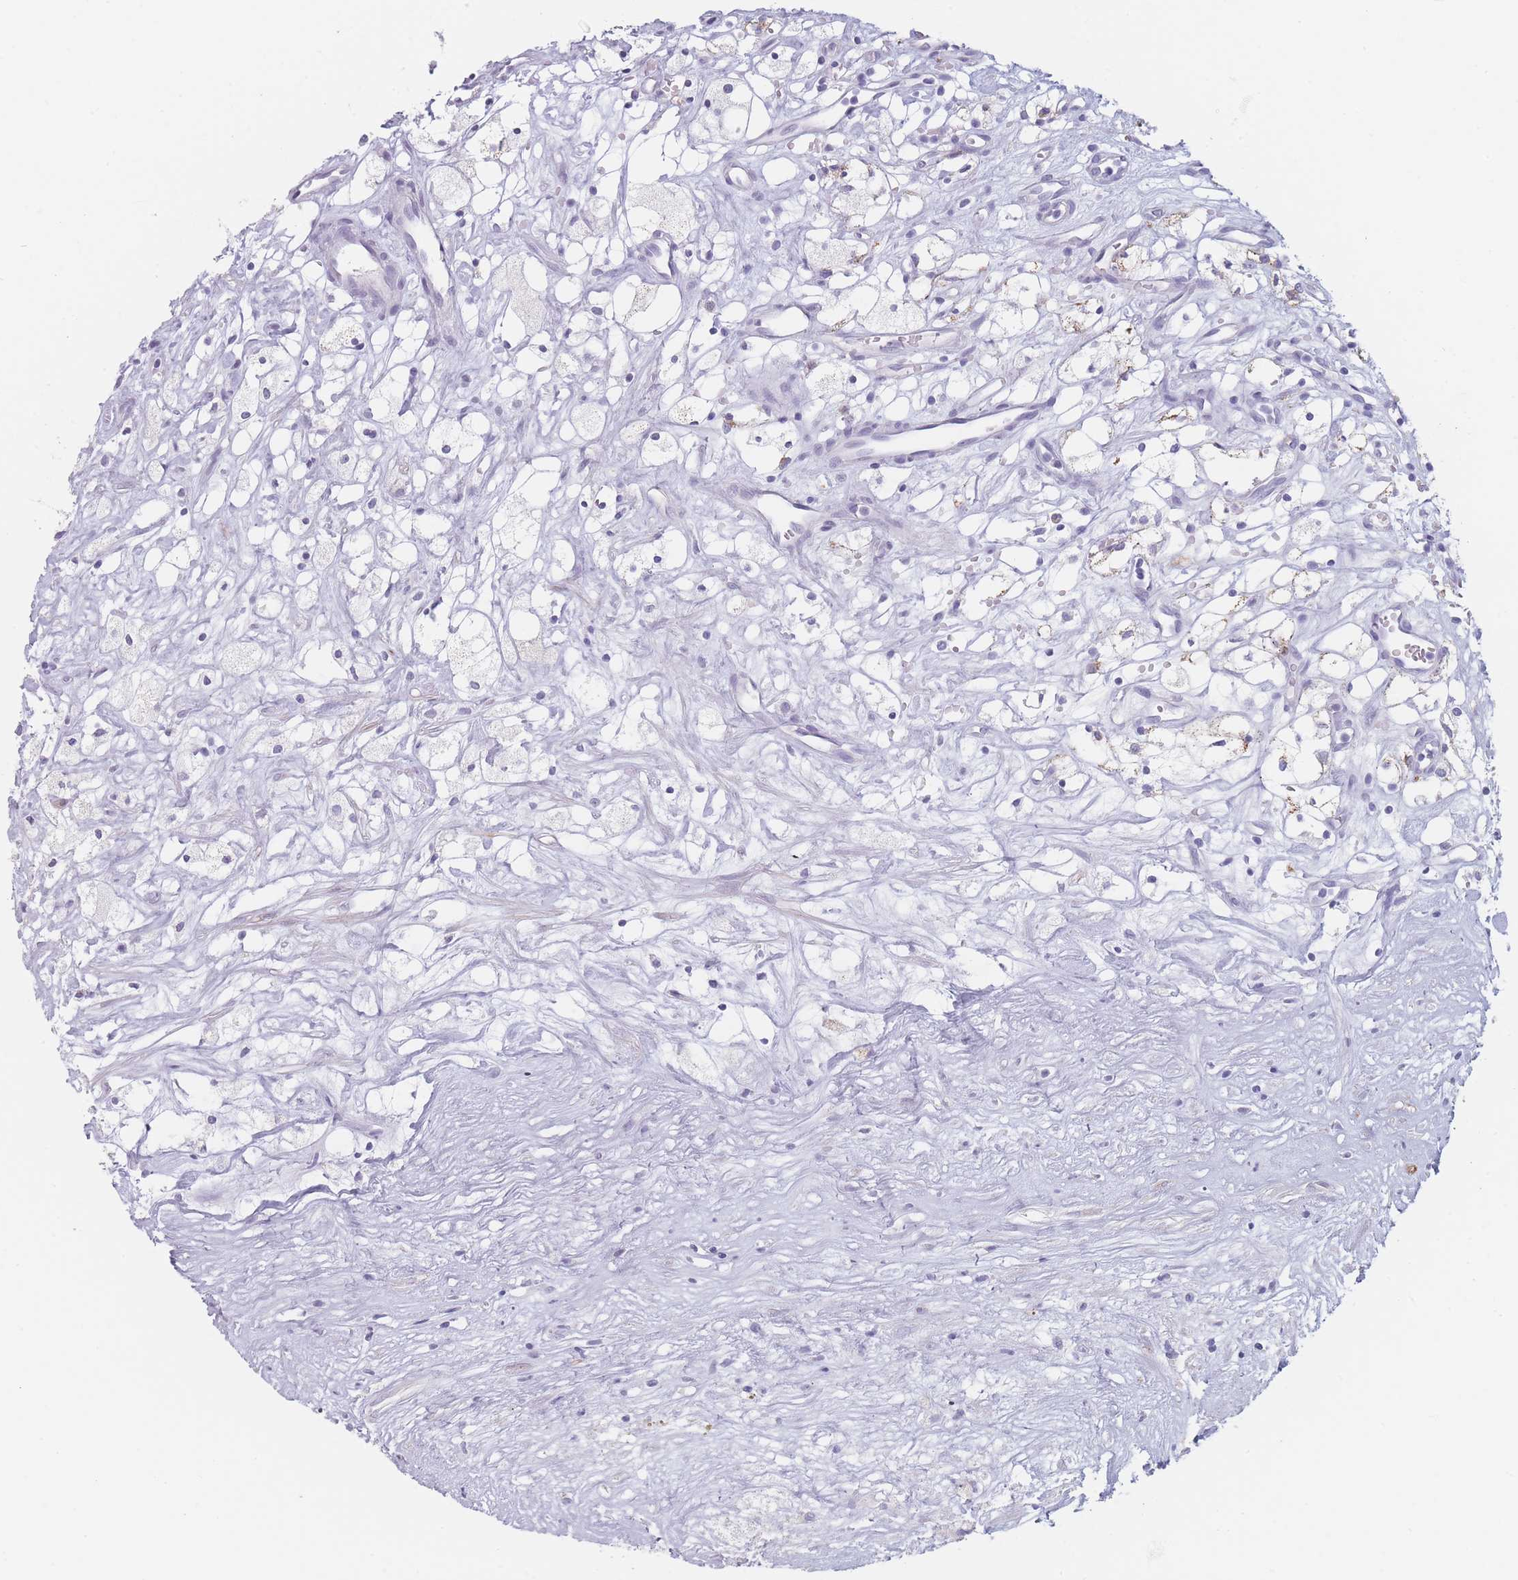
{"staining": {"intensity": "negative", "quantity": "none", "location": "none"}, "tissue": "renal cancer", "cell_type": "Tumor cells", "image_type": "cancer", "snomed": [{"axis": "morphology", "description": "Adenocarcinoma, NOS"}, {"axis": "topography", "description": "Kidney"}], "caption": "Immunohistochemical staining of renal cancer (adenocarcinoma) displays no significant expression in tumor cells.", "gene": "GPR12", "patient": {"sex": "male", "age": 59}}